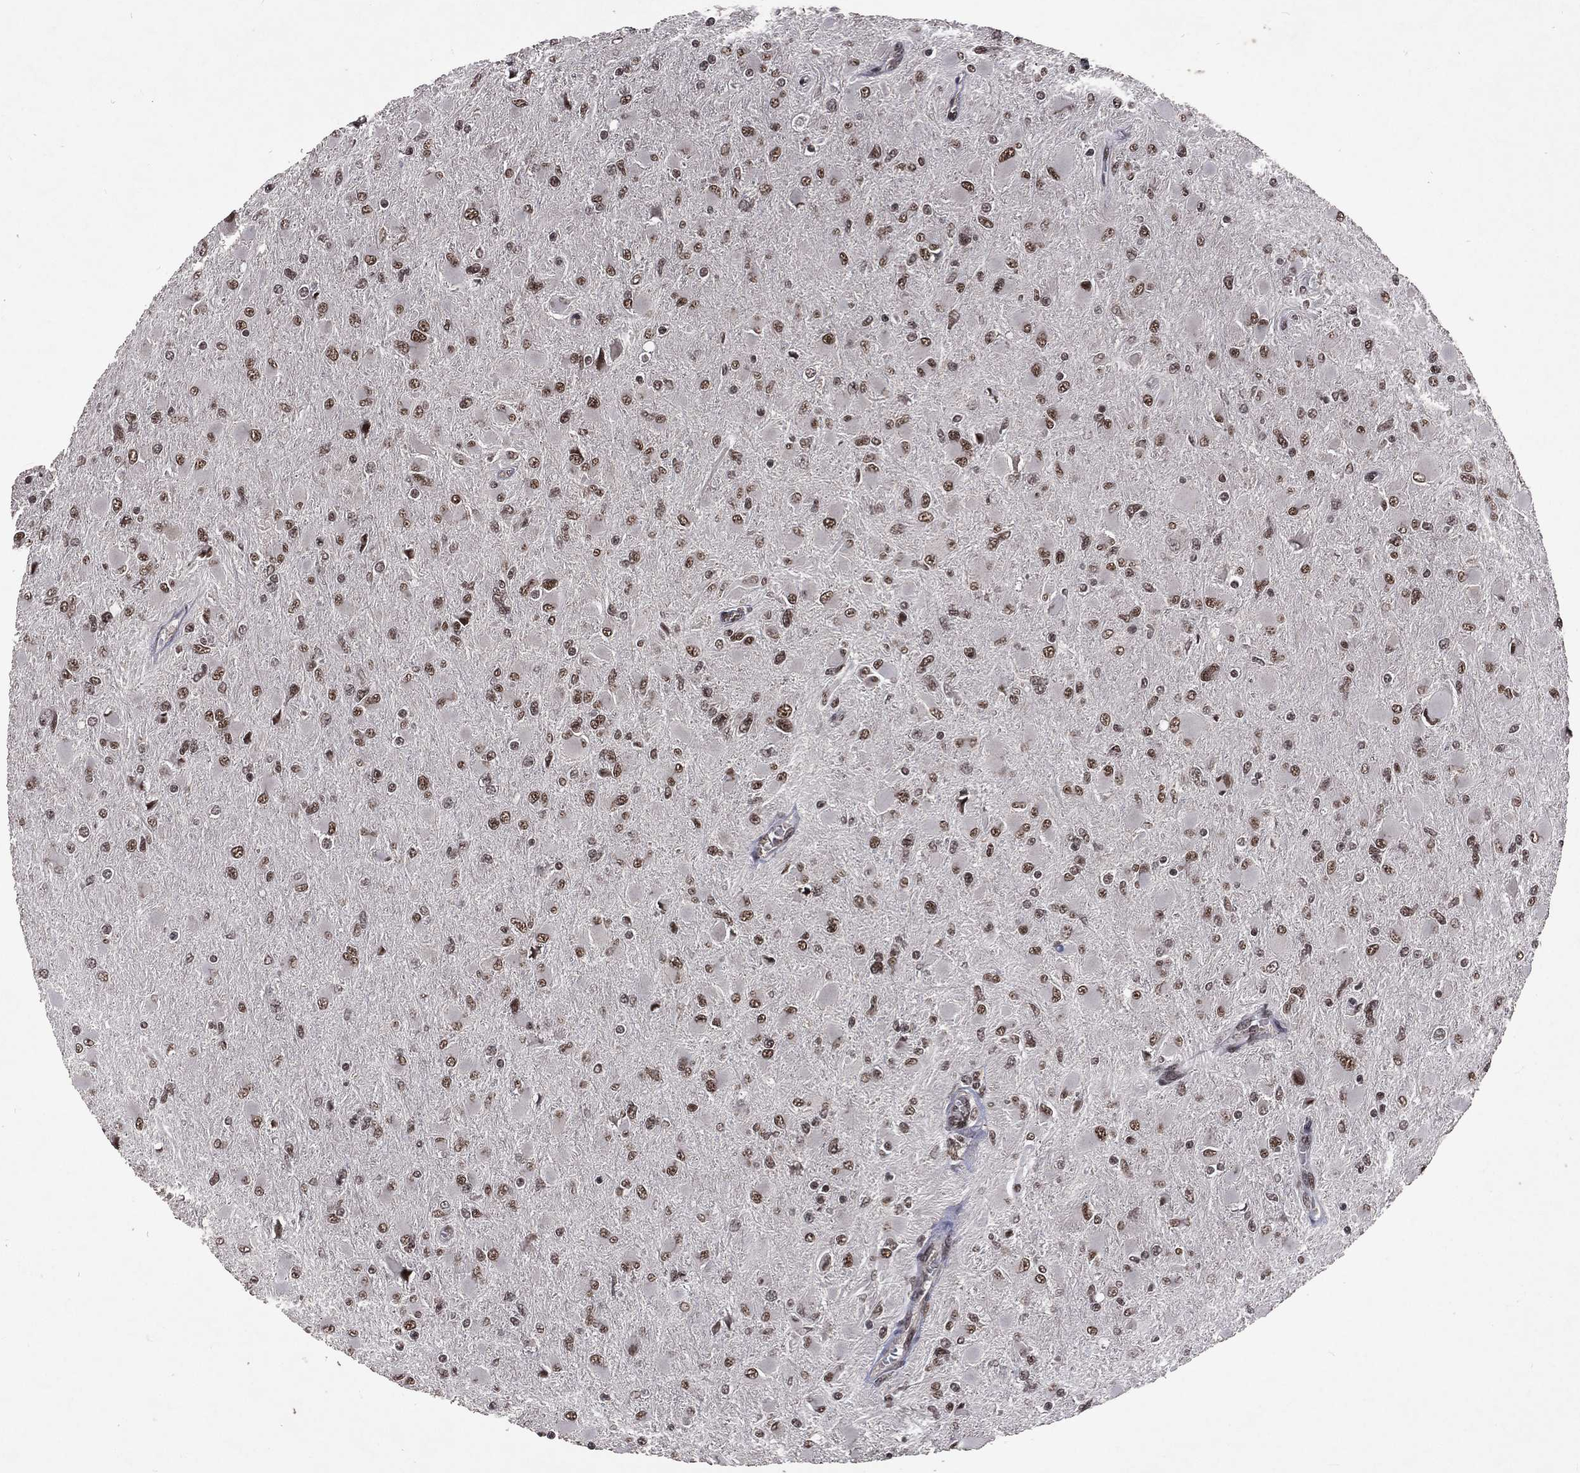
{"staining": {"intensity": "strong", "quantity": ">75%", "location": "nuclear"}, "tissue": "glioma", "cell_type": "Tumor cells", "image_type": "cancer", "snomed": [{"axis": "morphology", "description": "Glioma, malignant, High grade"}, {"axis": "topography", "description": "Cerebral cortex"}], "caption": "Immunohistochemical staining of glioma demonstrates strong nuclear protein staining in about >75% of tumor cells.", "gene": "DMAP1", "patient": {"sex": "female", "age": 36}}